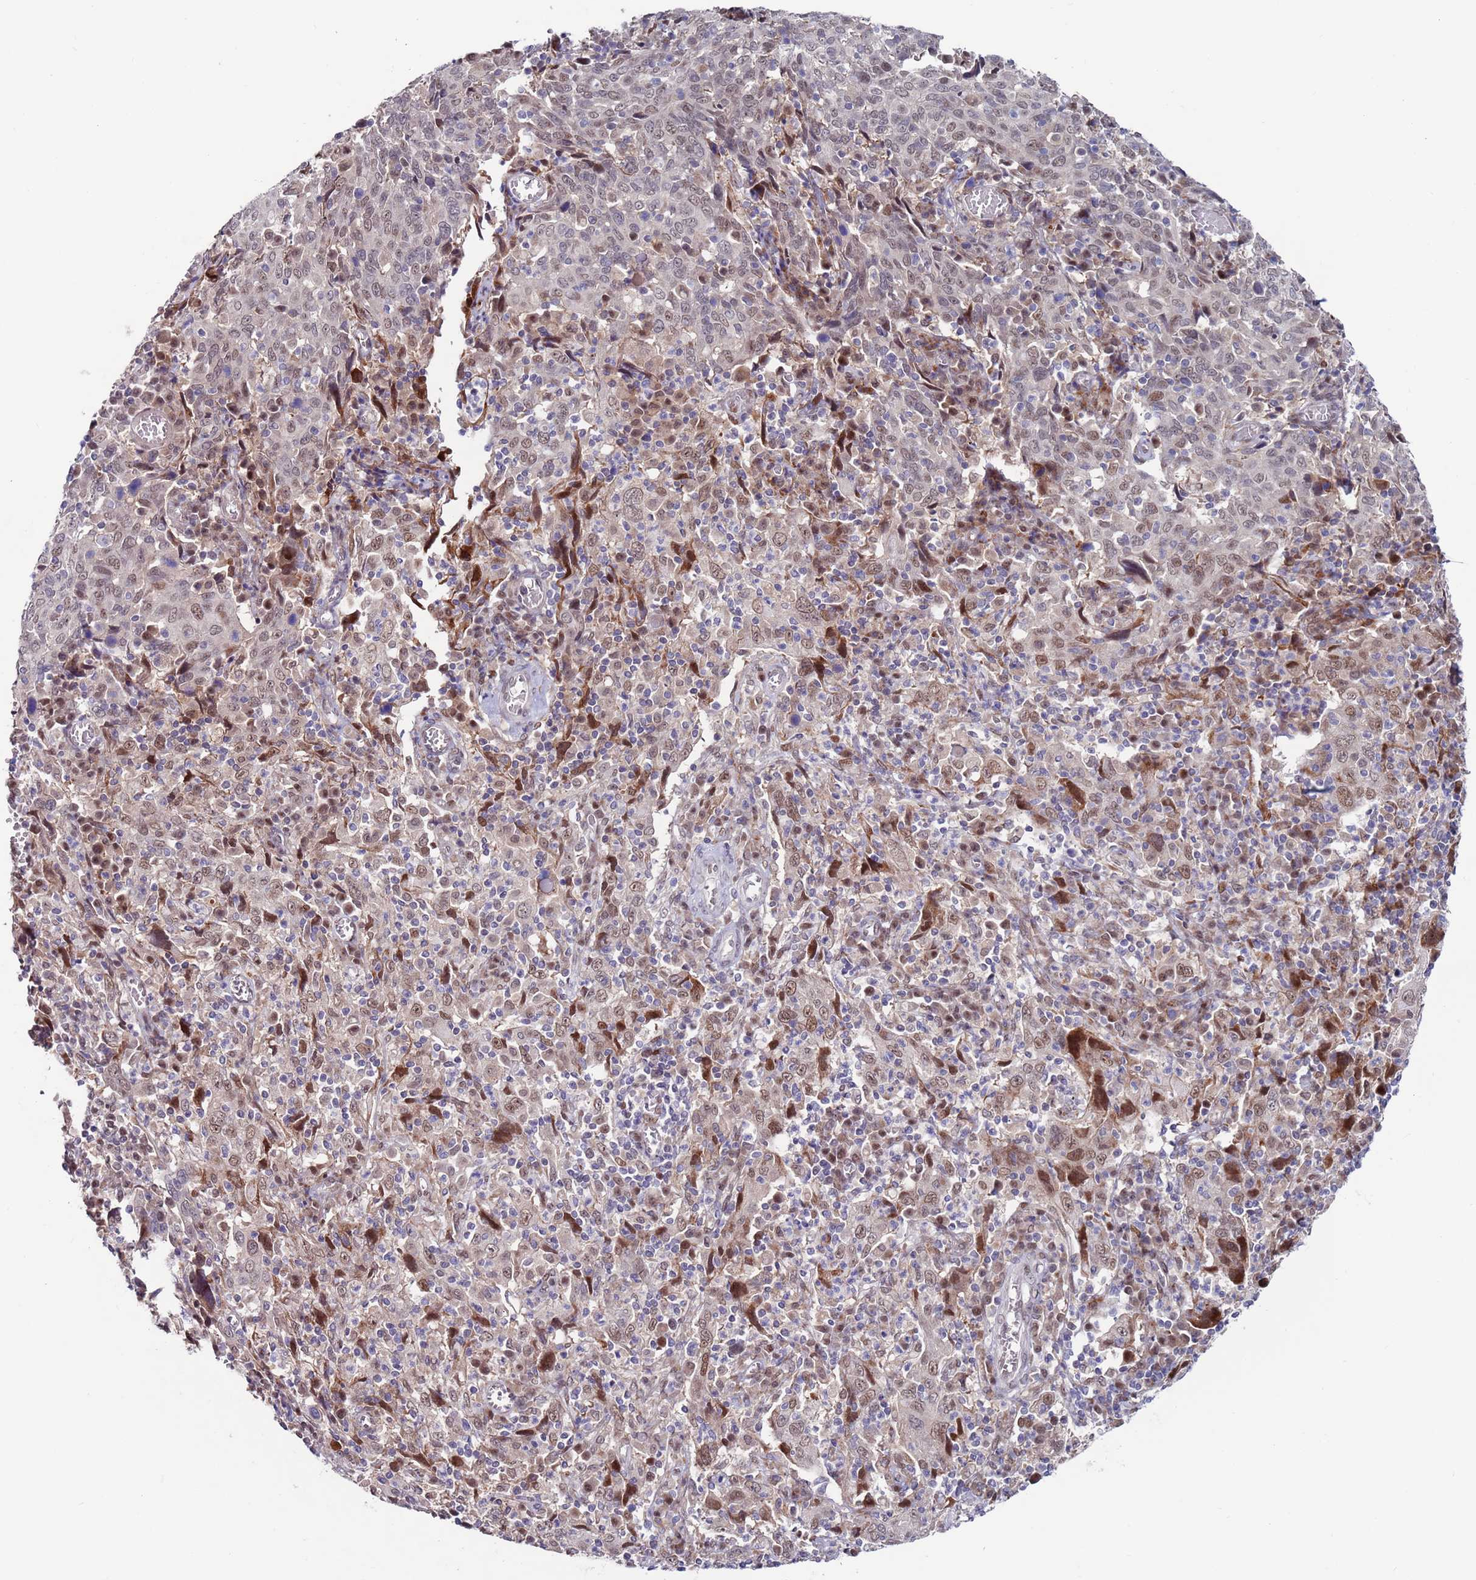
{"staining": {"intensity": "weak", "quantity": ">75%", "location": "cytoplasmic/membranous,nuclear"}, "tissue": "cervical cancer", "cell_type": "Tumor cells", "image_type": "cancer", "snomed": [{"axis": "morphology", "description": "Squamous cell carcinoma, NOS"}, {"axis": "topography", "description": "Cervix"}], "caption": "Cervical cancer (squamous cell carcinoma) stained for a protein (brown) exhibits weak cytoplasmic/membranous and nuclear positive positivity in approximately >75% of tumor cells.", "gene": "FBXO27", "patient": {"sex": "female", "age": 46}}